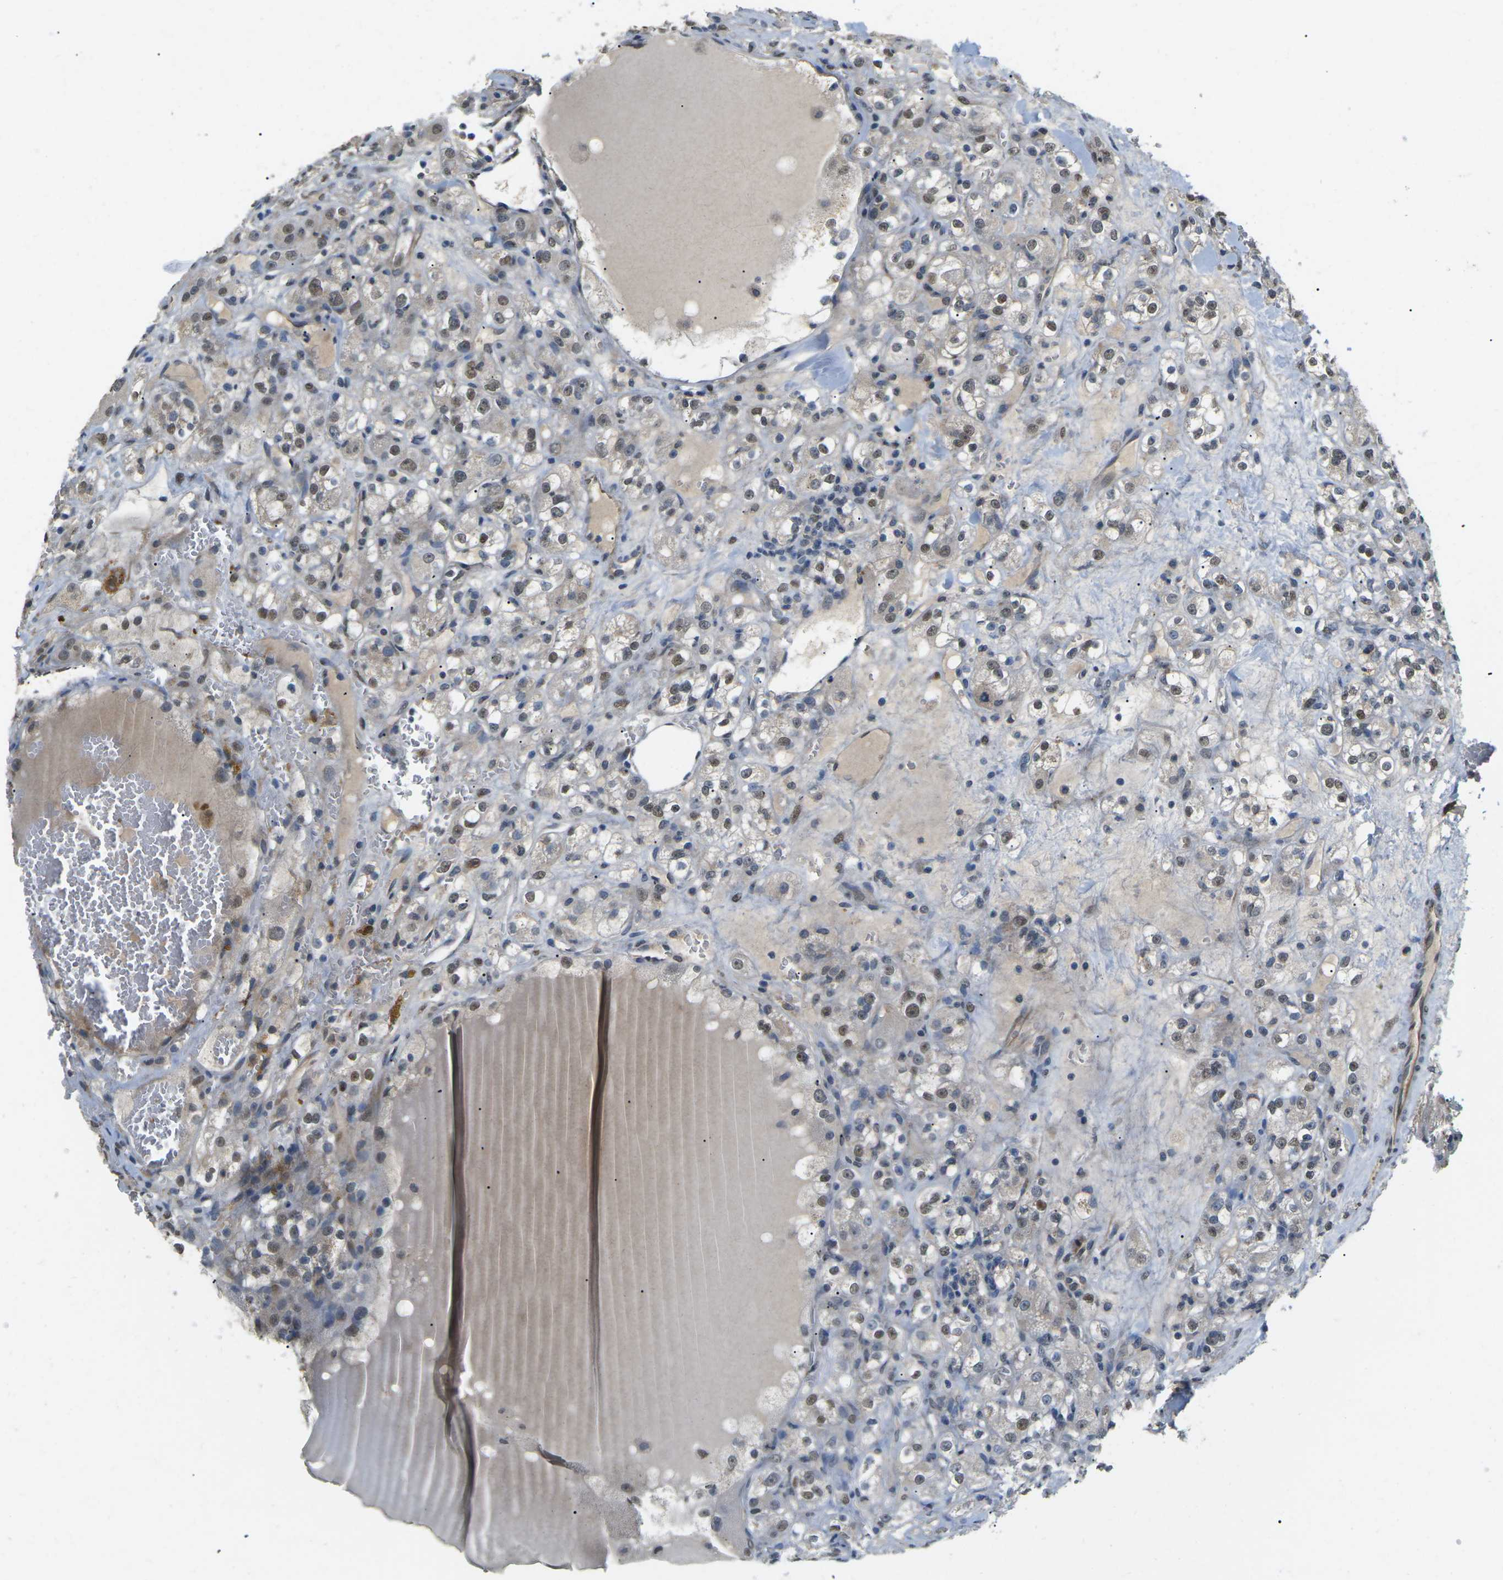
{"staining": {"intensity": "moderate", "quantity": "<25%", "location": "nuclear"}, "tissue": "renal cancer", "cell_type": "Tumor cells", "image_type": "cancer", "snomed": [{"axis": "morphology", "description": "Normal tissue, NOS"}, {"axis": "morphology", "description": "Adenocarcinoma, NOS"}, {"axis": "topography", "description": "Kidney"}], "caption": "Protein positivity by IHC reveals moderate nuclear staining in approximately <25% of tumor cells in renal adenocarcinoma.", "gene": "ERBB4", "patient": {"sex": "male", "age": 61}}